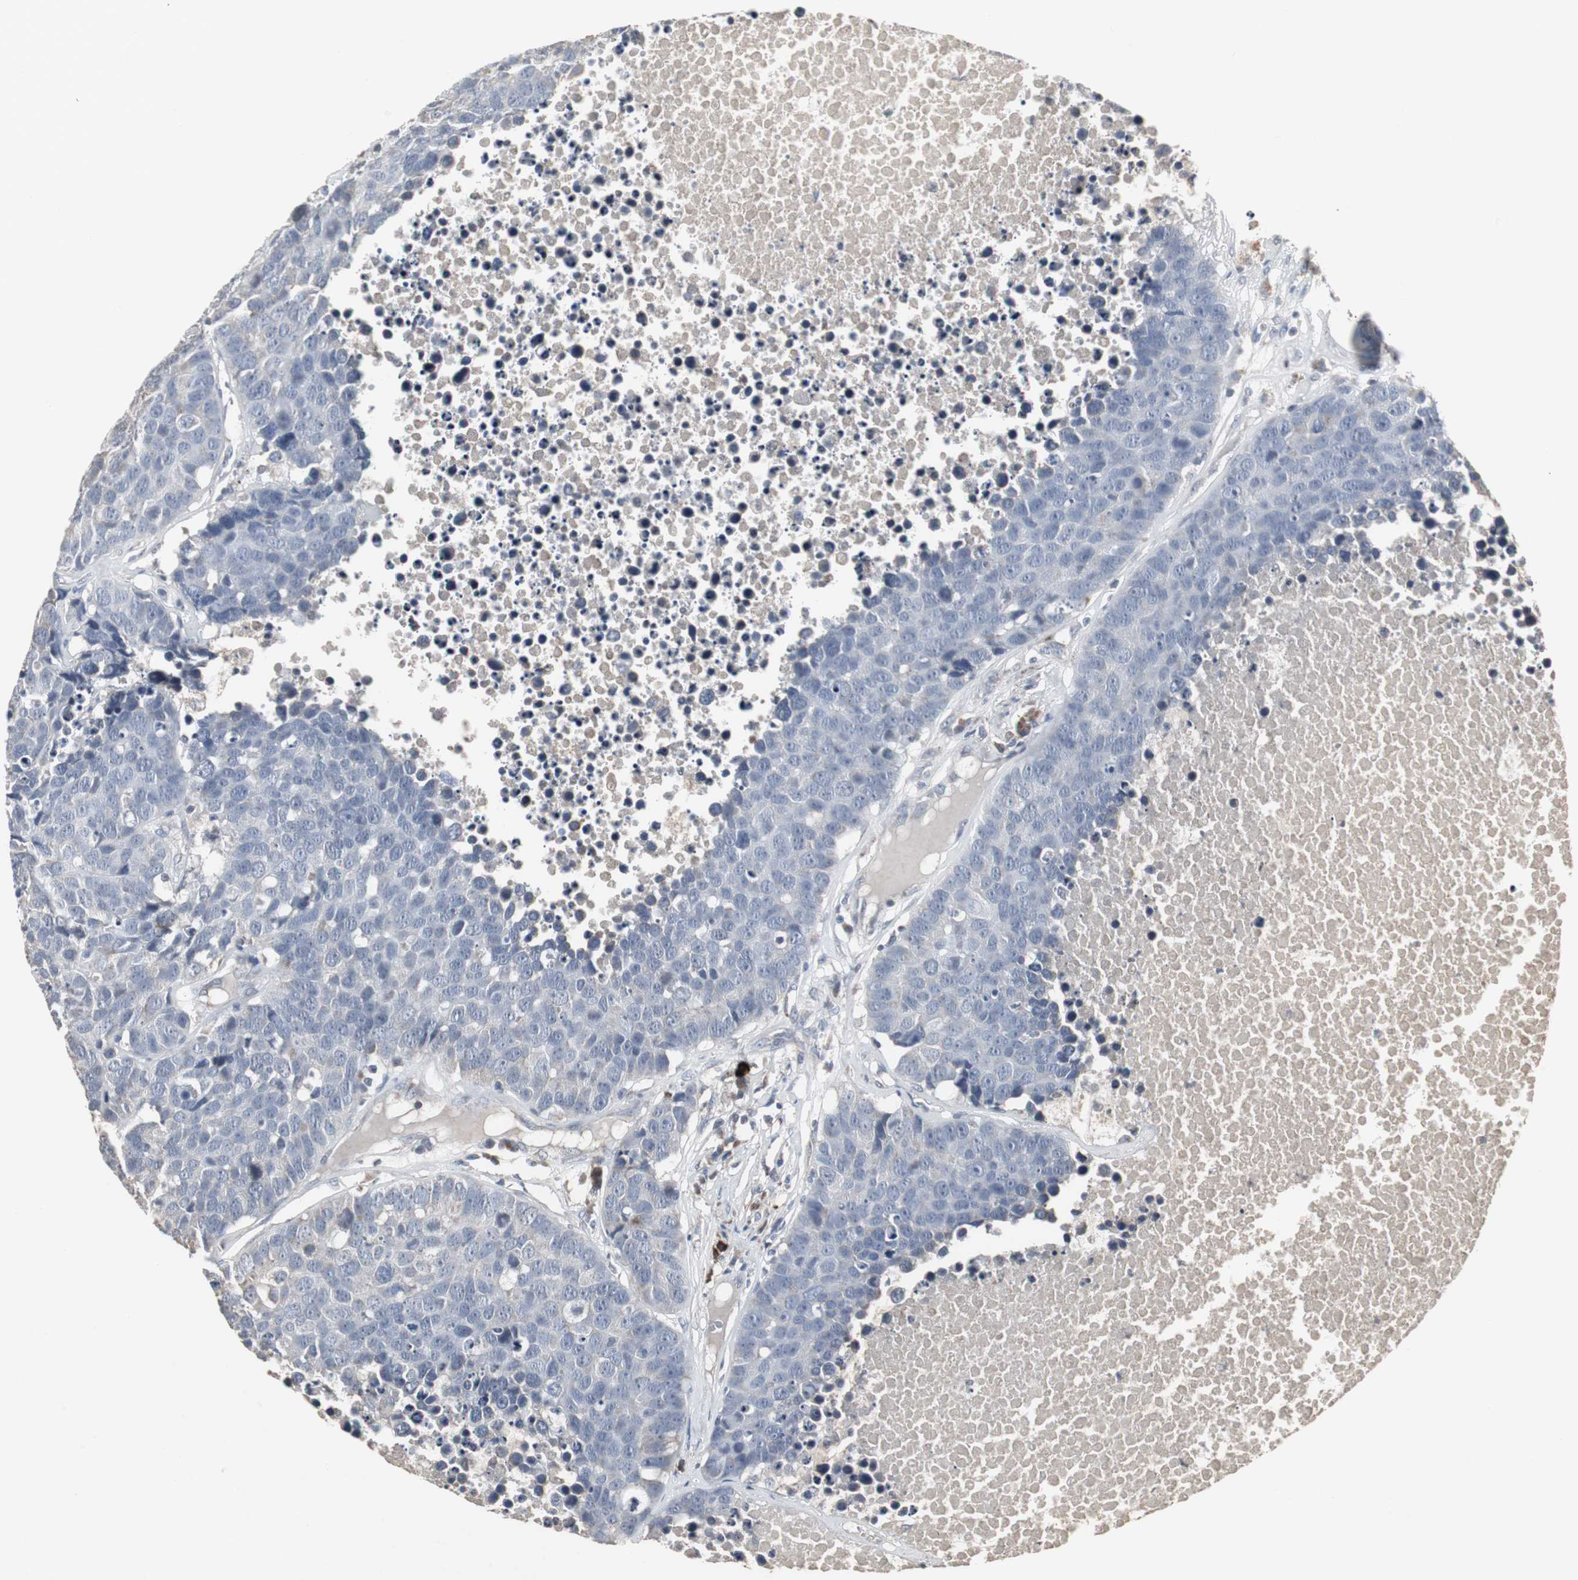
{"staining": {"intensity": "negative", "quantity": "none", "location": "none"}, "tissue": "carcinoid", "cell_type": "Tumor cells", "image_type": "cancer", "snomed": [{"axis": "morphology", "description": "Carcinoid, malignant, NOS"}, {"axis": "topography", "description": "Lung"}], "caption": "An immunohistochemistry image of carcinoid (malignant) is shown. There is no staining in tumor cells of carcinoid (malignant).", "gene": "ACAA1", "patient": {"sex": "male", "age": 60}}